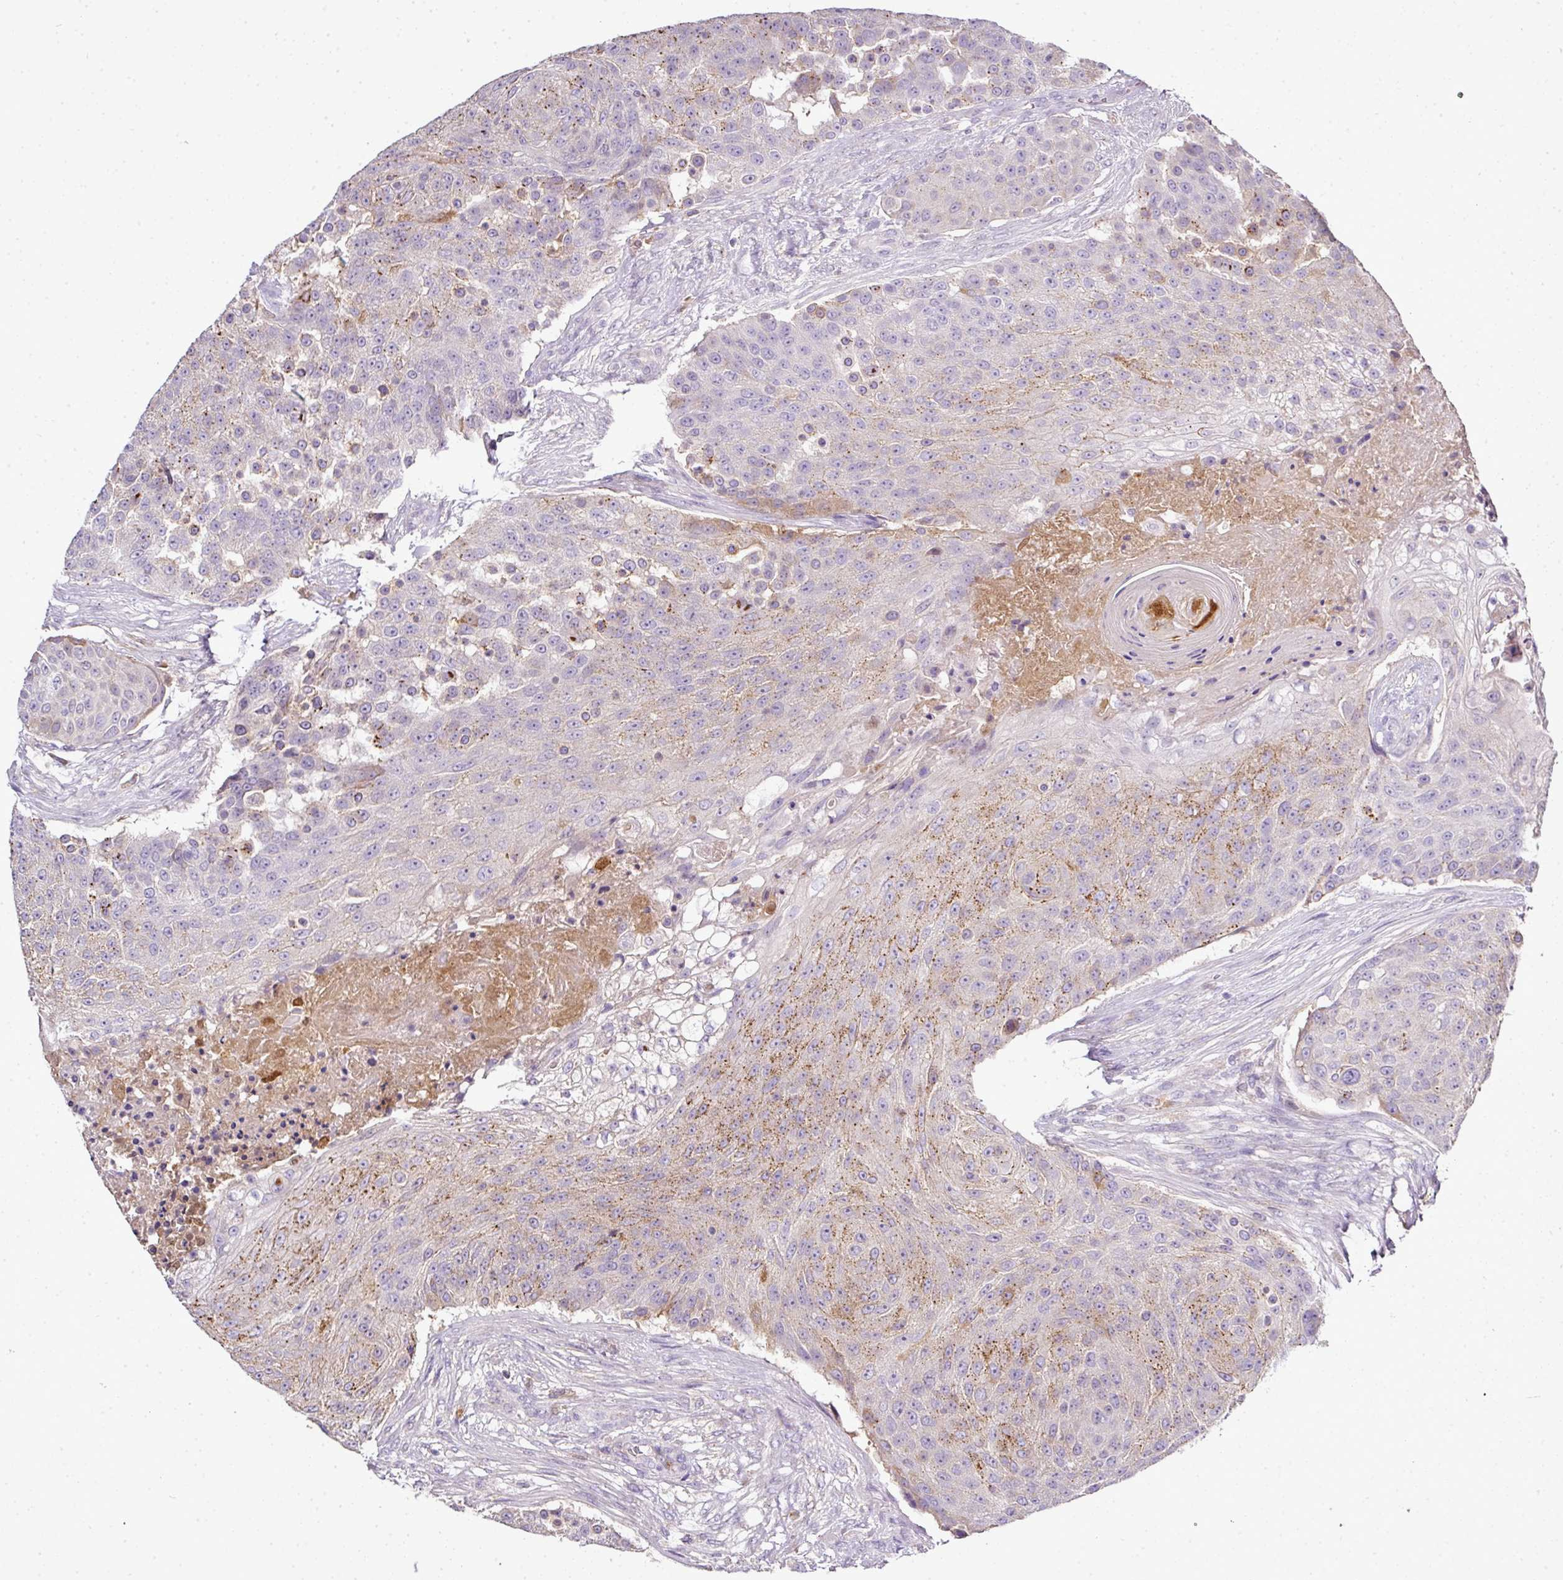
{"staining": {"intensity": "moderate", "quantity": "25%-75%", "location": "cytoplasmic/membranous"}, "tissue": "urothelial cancer", "cell_type": "Tumor cells", "image_type": "cancer", "snomed": [{"axis": "morphology", "description": "Urothelial carcinoma, High grade"}, {"axis": "topography", "description": "Urinary bladder"}], "caption": "Immunohistochemical staining of human high-grade urothelial carcinoma exhibits medium levels of moderate cytoplasmic/membranous protein positivity in about 25%-75% of tumor cells.", "gene": "CAB39L", "patient": {"sex": "female", "age": 63}}